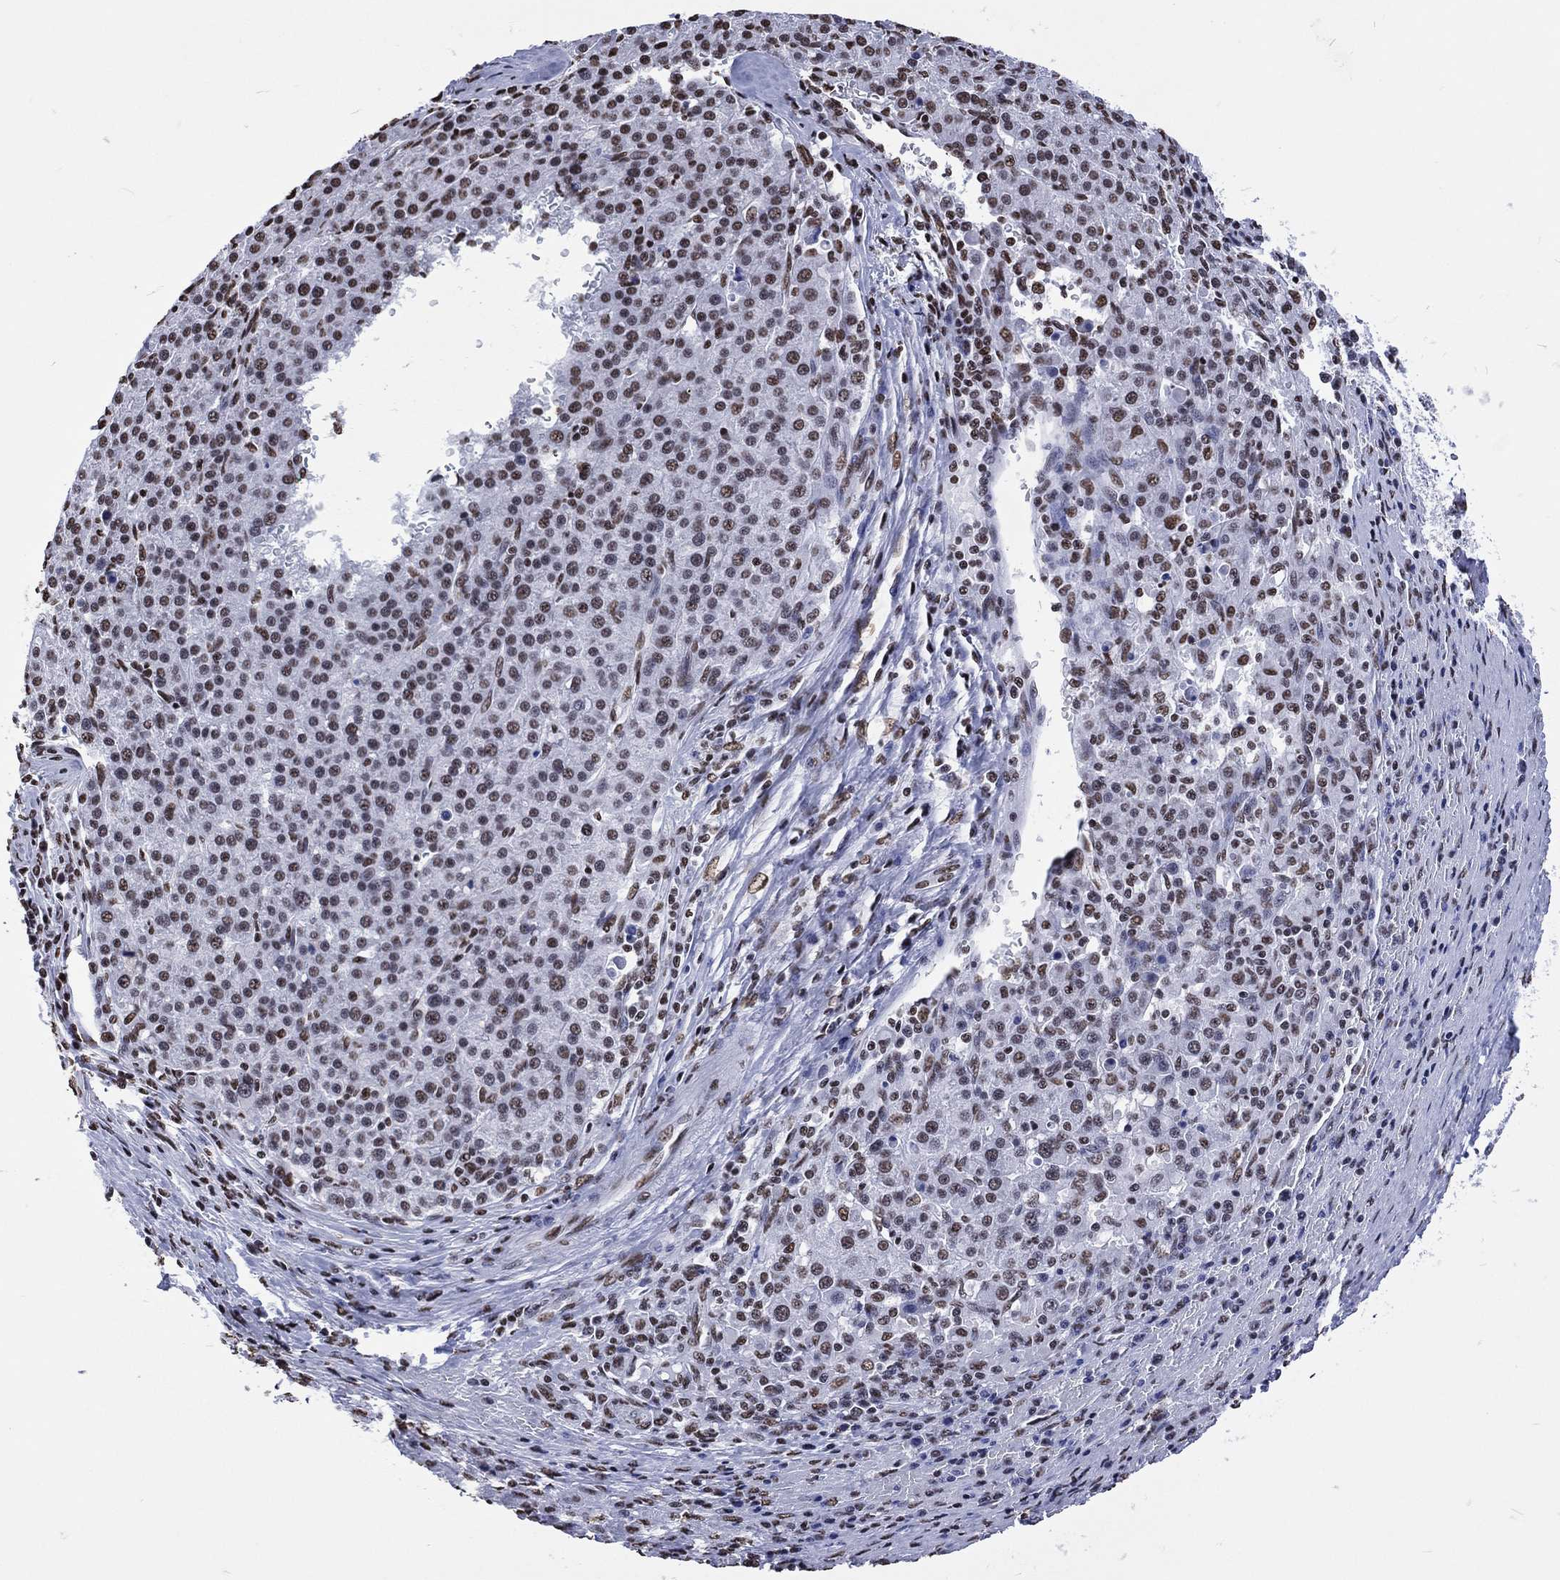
{"staining": {"intensity": "moderate", "quantity": "25%-75%", "location": "nuclear"}, "tissue": "liver cancer", "cell_type": "Tumor cells", "image_type": "cancer", "snomed": [{"axis": "morphology", "description": "Carcinoma, Hepatocellular, NOS"}, {"axis": "topography", "description": "Liver"}], "caption": "Protein staining shows moderate nuclear expression in approximately 25%-75% of tumor cells in liver hepatocellular carcinoma.", "gene": "RETREG2", "patient": {"sex": "female", "age": 58}}